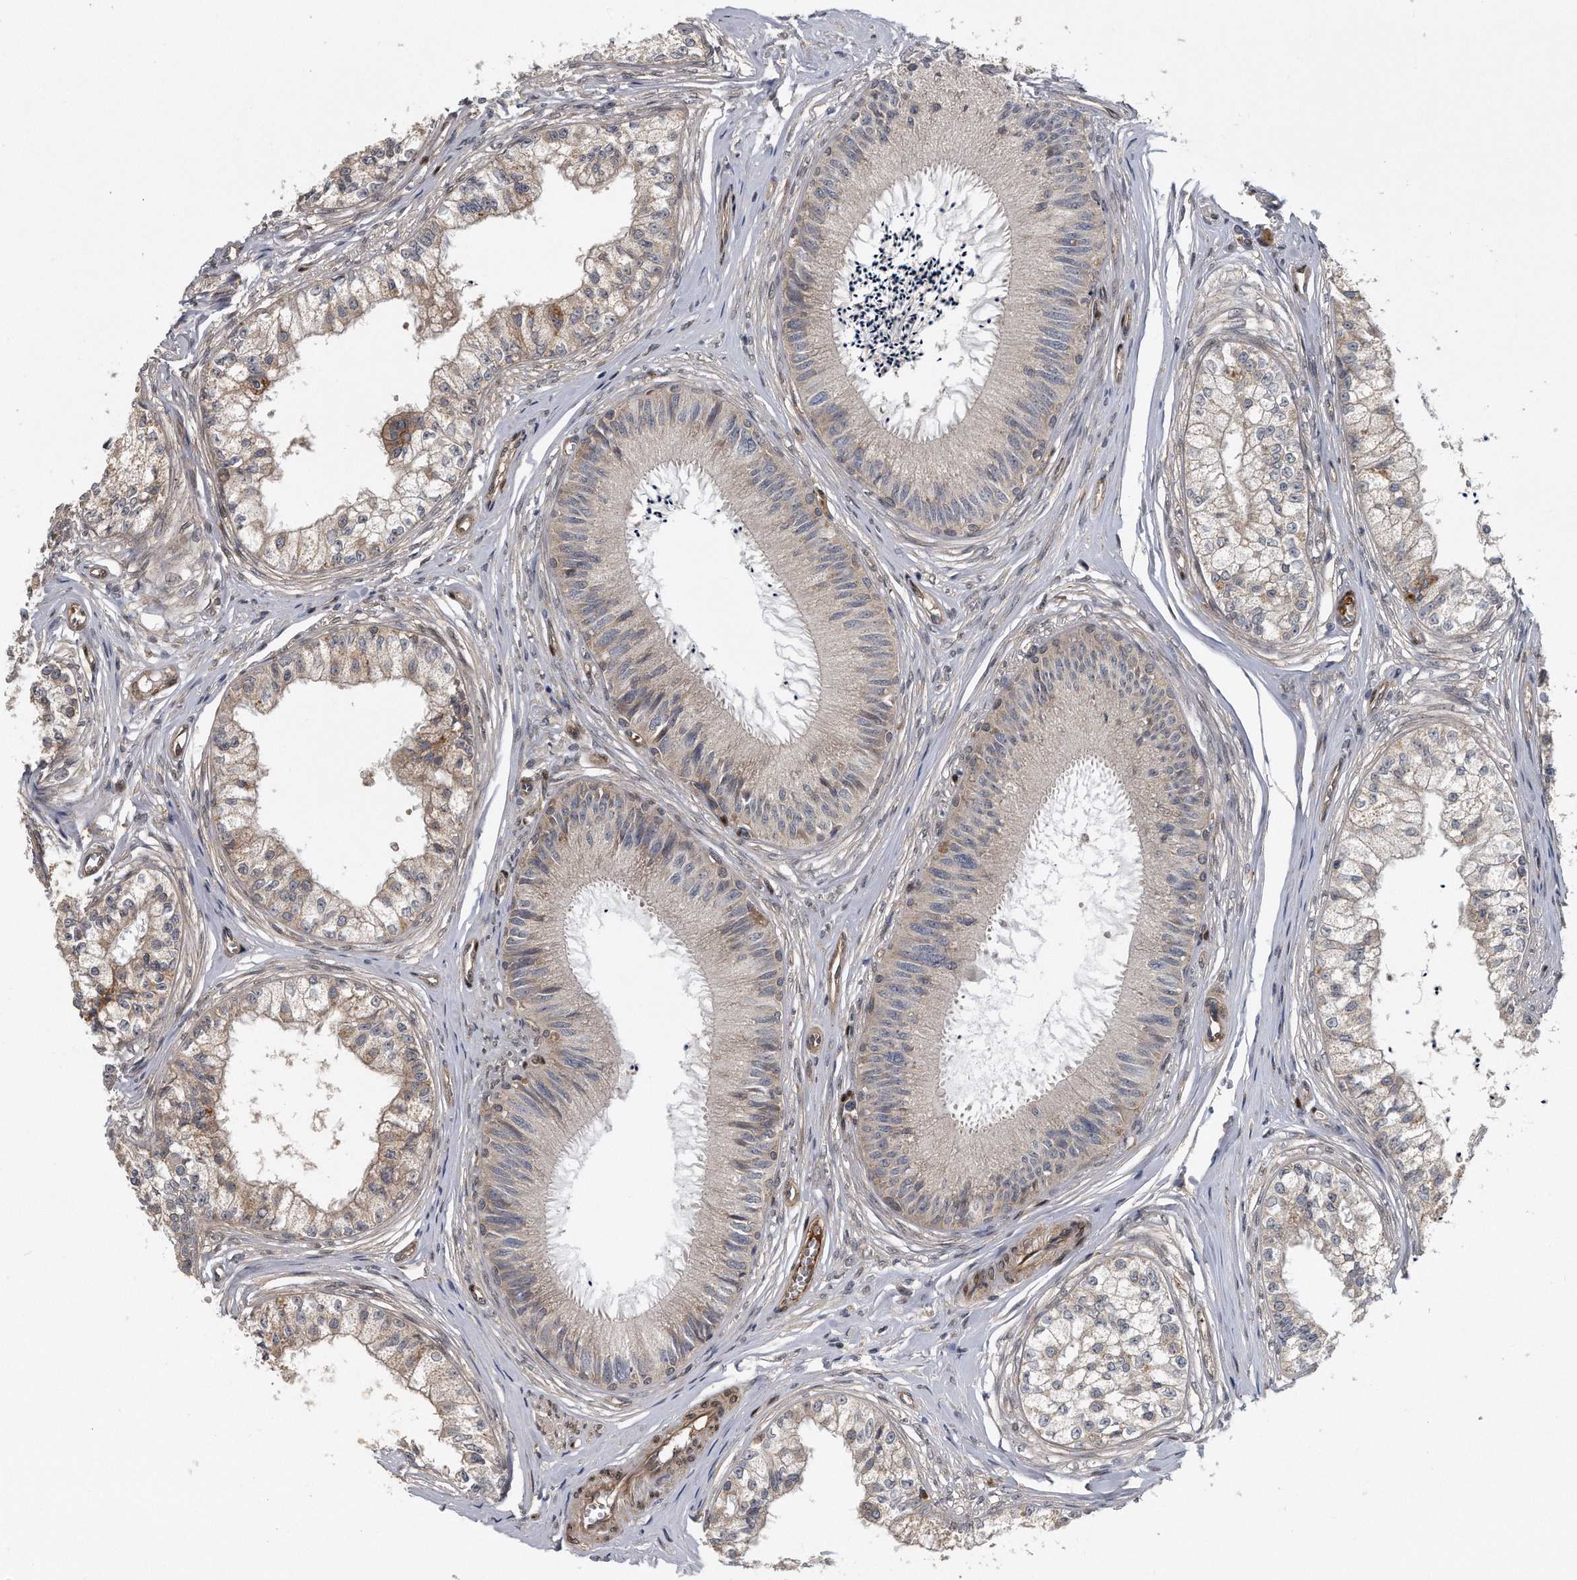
{"staining": {"intensity": "moderate", "quantity": ">75%", "location": "cytoplasmic/membranous"}, "tissue": "epididymis", "cell_type": "Glandular cells", "image_type": "normal", "snomed": [{"axis": "morphology", "description": "Normal tissue, NOS"}, {"axis": "topography", "description": "Epididymis"}], "caption": "About >75% of glandular cells in benign human epididymis show moderate cytoplasmic/membranous protein expression as visualized by brown immunohistochemical staining.", "gene": "ZNF79", "patient": {"sex": "male", "age": 79}}